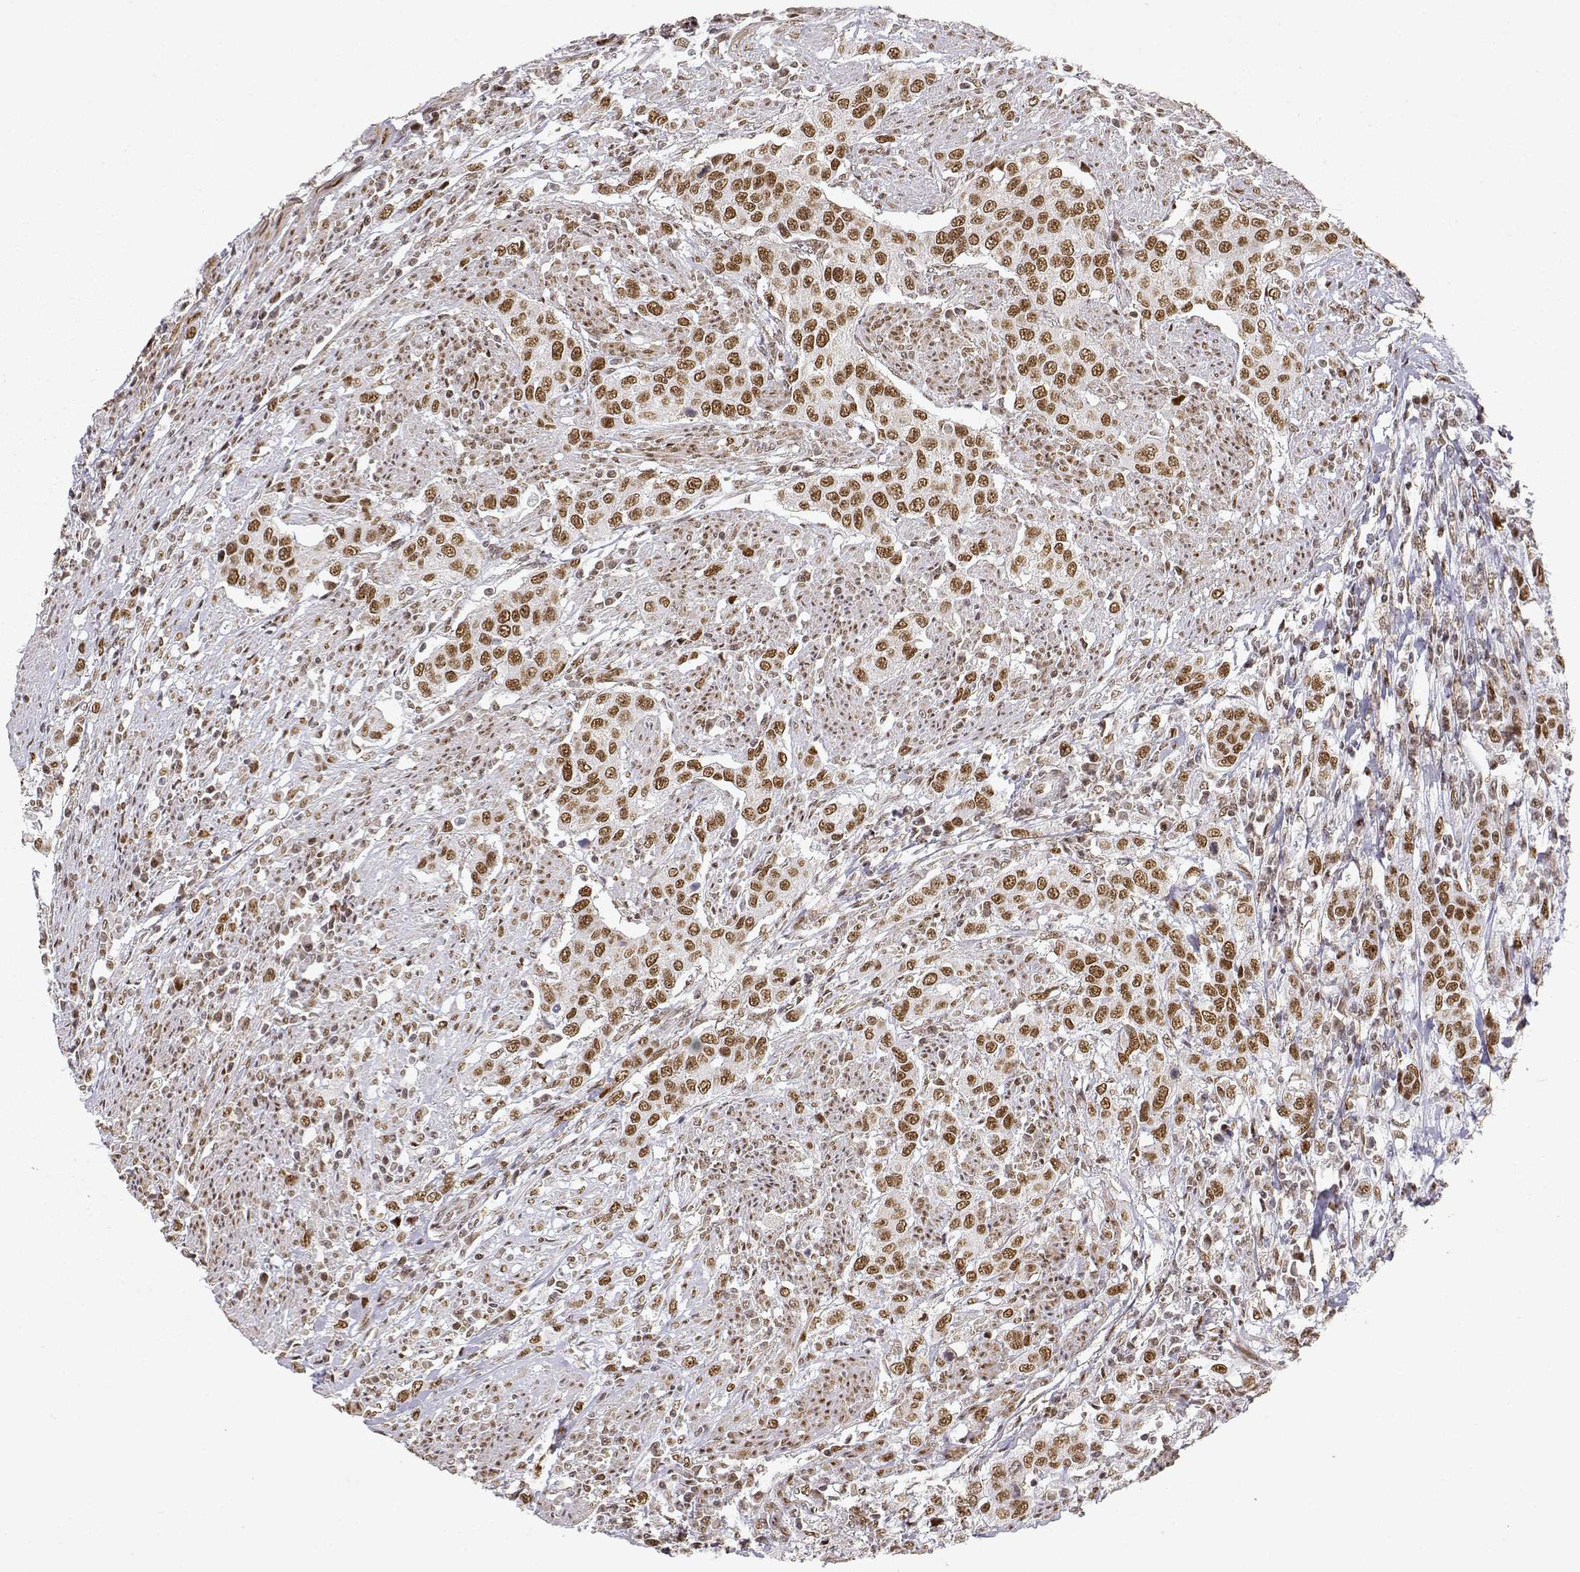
{"staining": {"intensity": "moderate", "quantity": ">75%", "location": "nuclear"}, "tissue": "urothelial cancer", "cell_type": "Tumor cells", "image_type": "cancer", "snomed": [{"axis": "morphology", "description": "Urothelial carcinoma, High grade"}, {"axis": "topography", "description": "Urinary bladder"}], "caption": "Human urothelial cancer stained with a brown dye reveals moderate nuclear positive expression in approximately >75% of tumor cells.", "gene": "RSF1", "patient": {"sex": "female", "age": 58}}